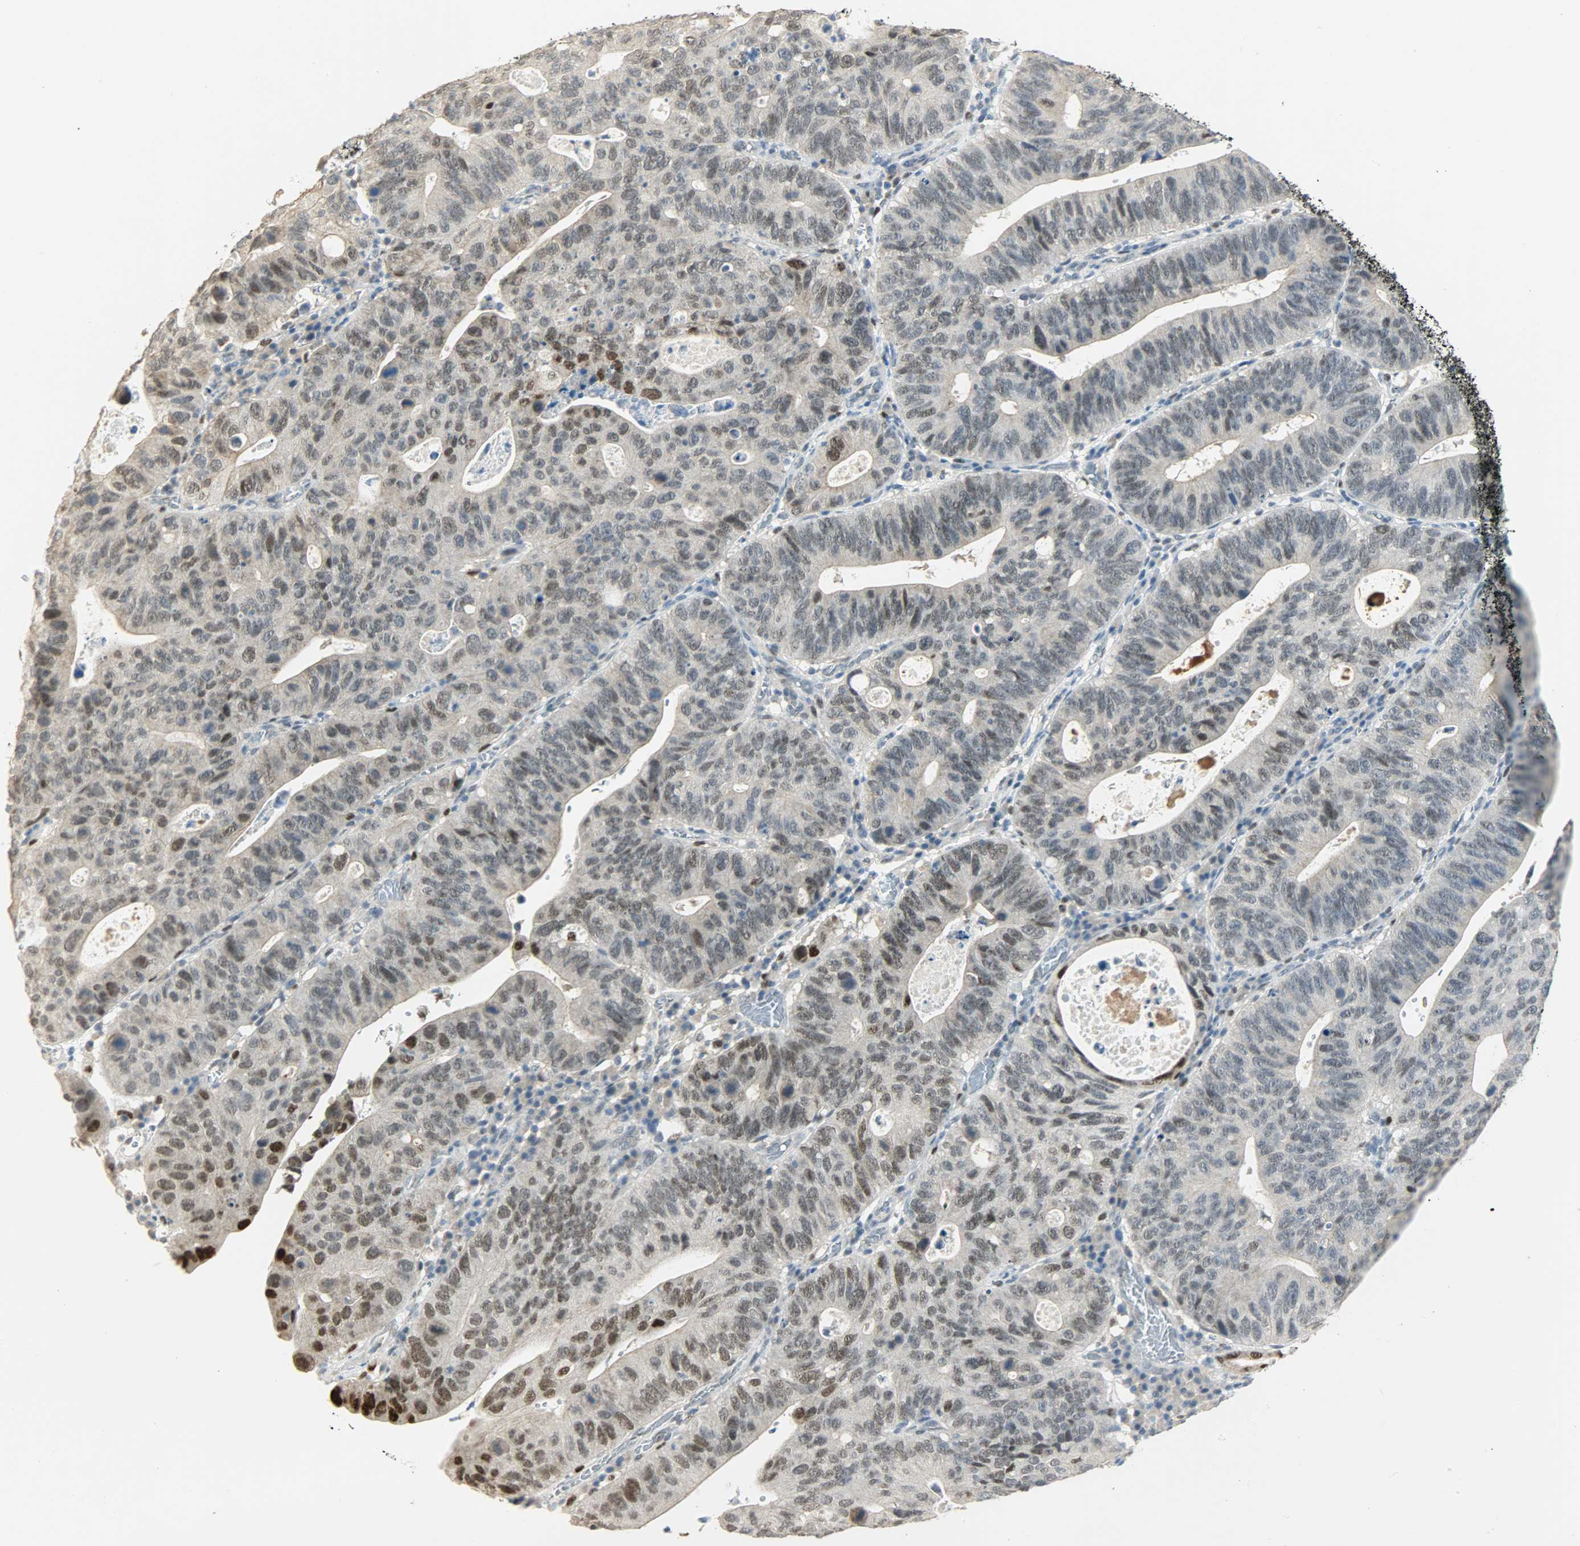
{"staining": {"intensity": "strong", "quantity": "25%-75%", "location": "nuclear"}, "tissue": "stomach cancer", "cell_type": "Tumor cells", "image_type": "cancer", "snomed": [{"axis": "morphology", "description": "Adenocarcinoma, NOS"}, {"axis": "topography", "description": "Stomach"}], "caption": "The histopathology image demonstrates immunohistochemical staining of stomach cancer (adenocarcinoma). There is strong nuclear expression is present in approximately 25%-75% of tumor cells. (IHC, brightfield microscopy, high magnification).", "gene": "PPARG", "patient": {"sex": "male", "age": 59}}